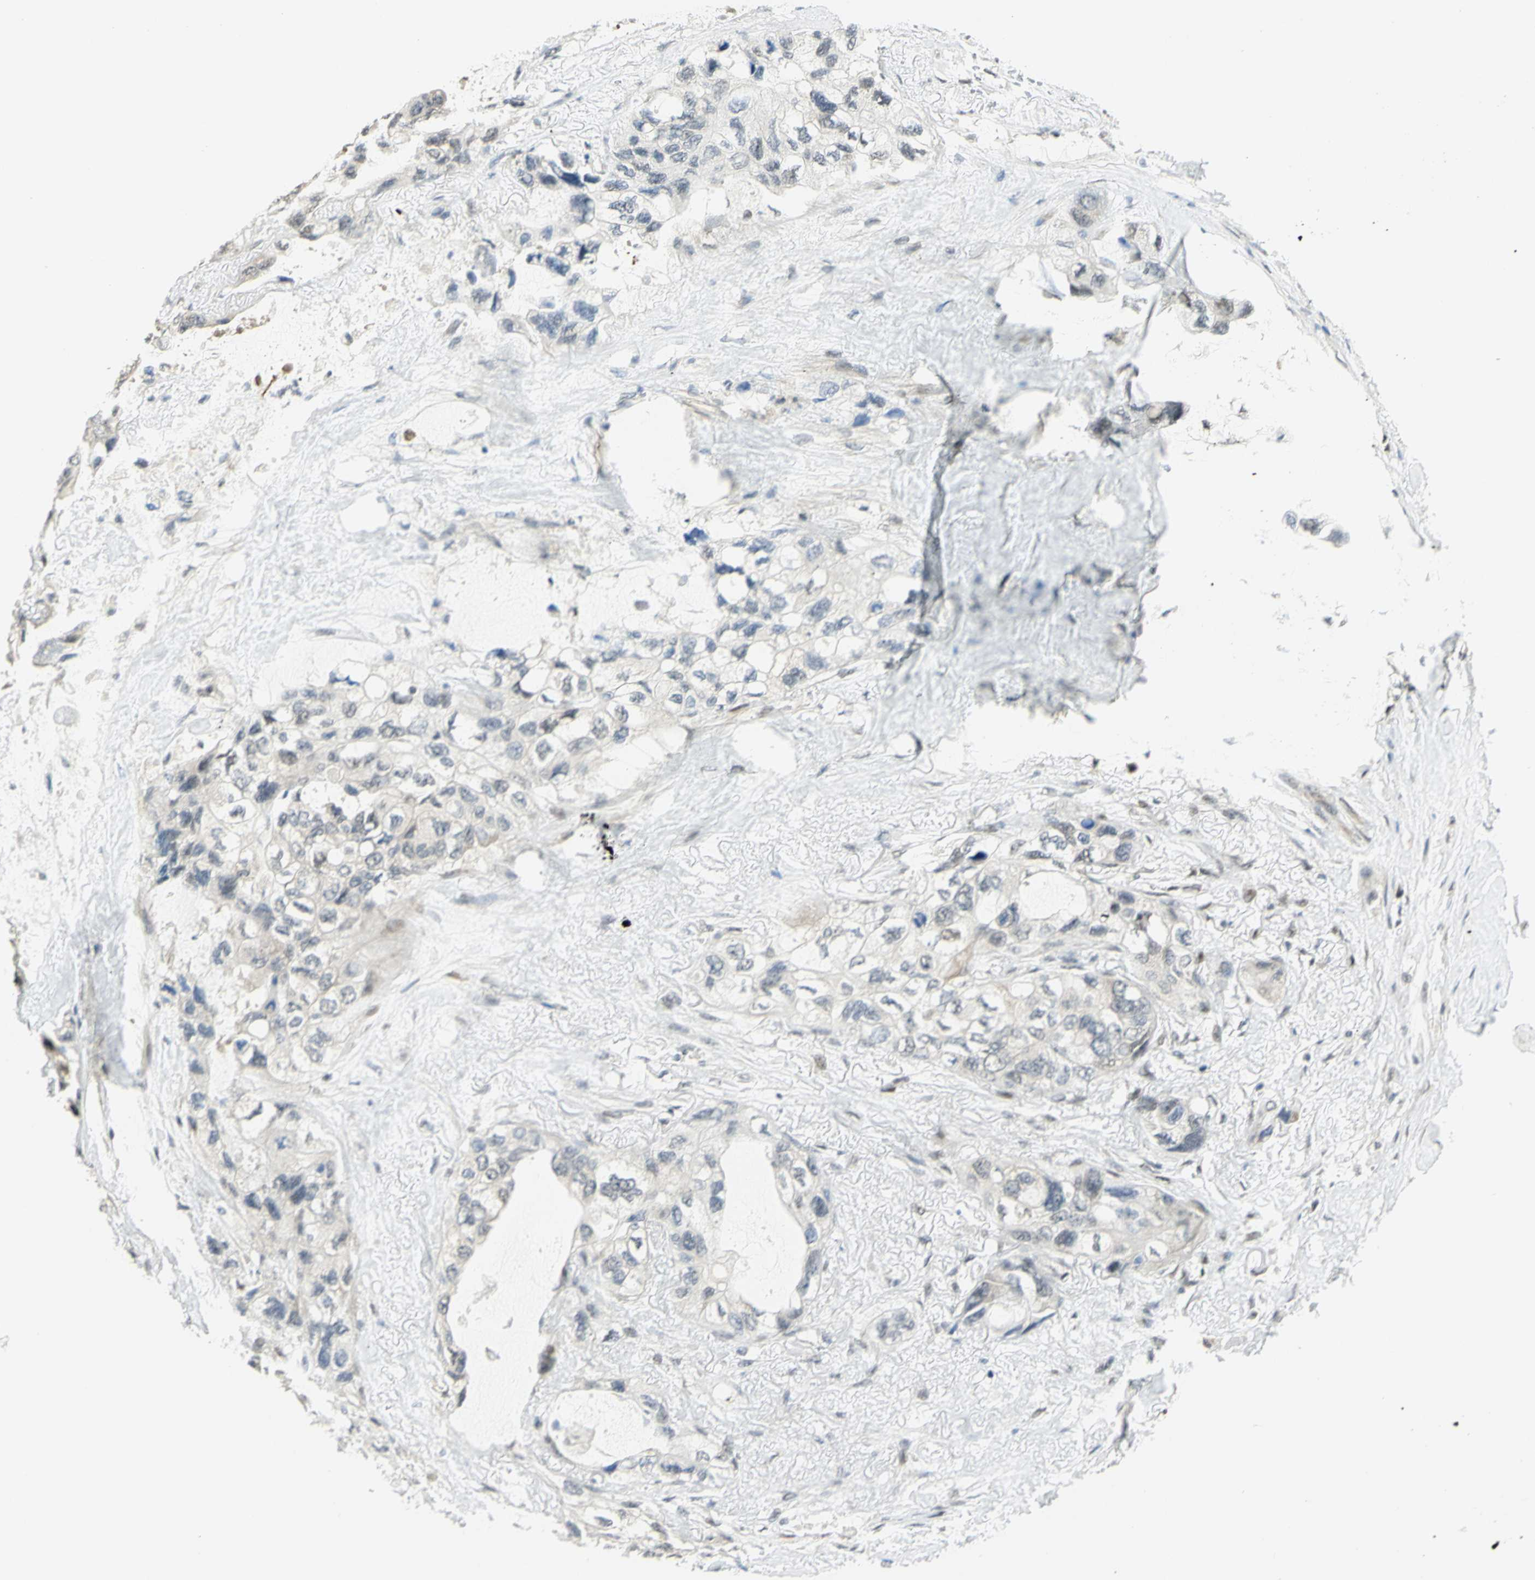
{"staining": {"intensity": "weak", "quantity": "25%-75%", "location": "nuclear"}, "tissue": "lung cancer", "cell_type": "Tumor cells", "image_type": "cancer", "snomed": [{"axis": "morphology", "description": "Squamous cell carcinoma, NOS"}, {"axis": "topography", "description": "Lung"}], "caption": "Immunohistochemistry (IHC) (DAB (3,3'-diaminobenzidine)) staining of squamous cell carcinoma (lung) demonstrates weak nuclear protein staining in approximately 25%-75% of tumor cells.", "gene": "DDX1", "patient": {"sex": "female", "age": 73}}